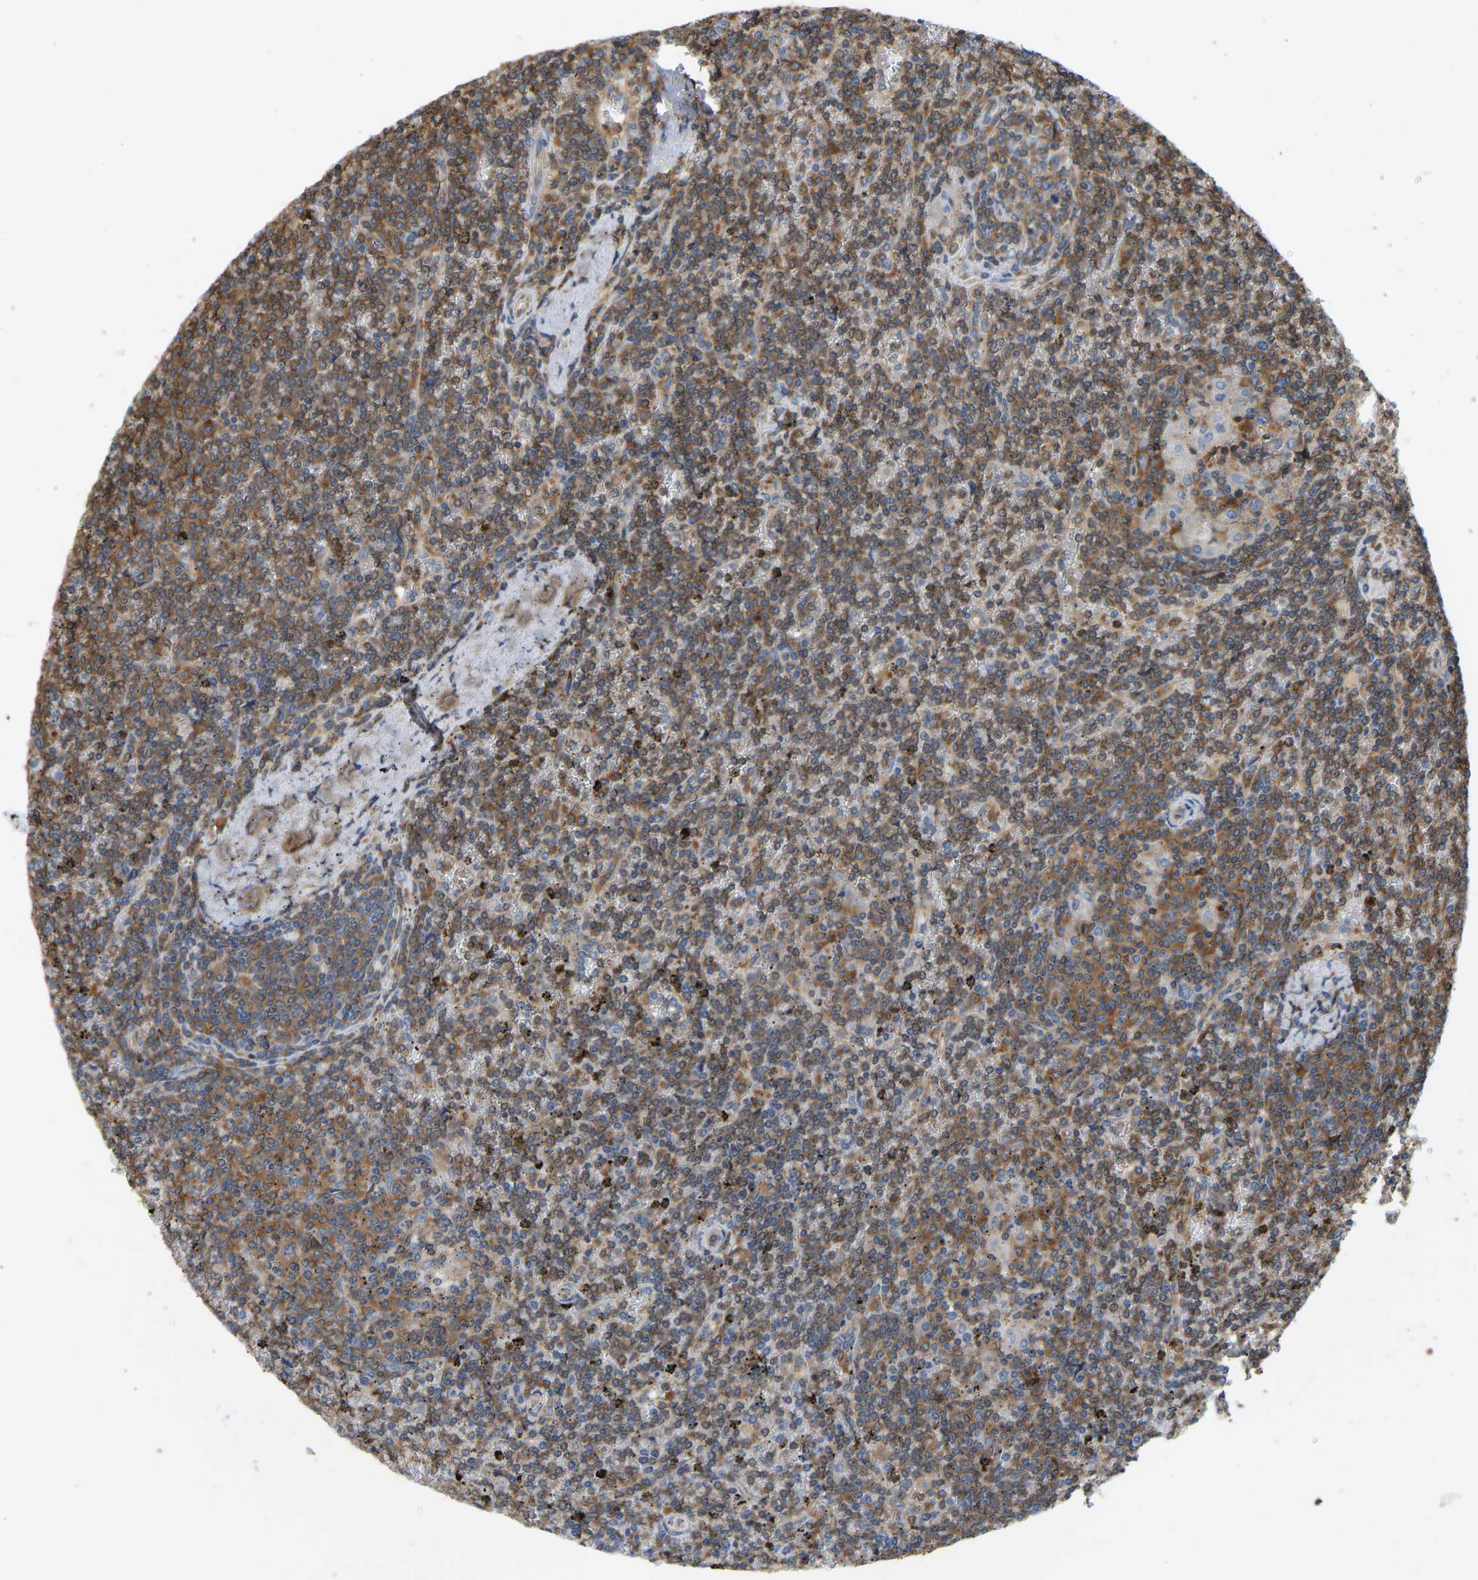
{"staining": {"intensity": "moderate", "quantity": ">75%", "location": "cytoplasmic/membranous"}, "tissue": "lymphoma", "cell_type": "Tumor cells", "image_type": "cancer", "snomed": [{"axis": "morphology", "description": "Malignant lymphoma, non-Hodgkin's type, Low grade"}, {"axis": "topography", "description": "Spleen"}], "caption": "IHC image of neoplastic tissue: human lymphoma stained using immunohistochemistry (IHC) displays medium levels of moderate protein expression localized specifically in the cytoplasmic/membranous of tumor cells, appearing as a cytoplasmic/membranous brown color.", "gene": "RPS6KB2", "patient": {"sex": "female", "age": 19}}